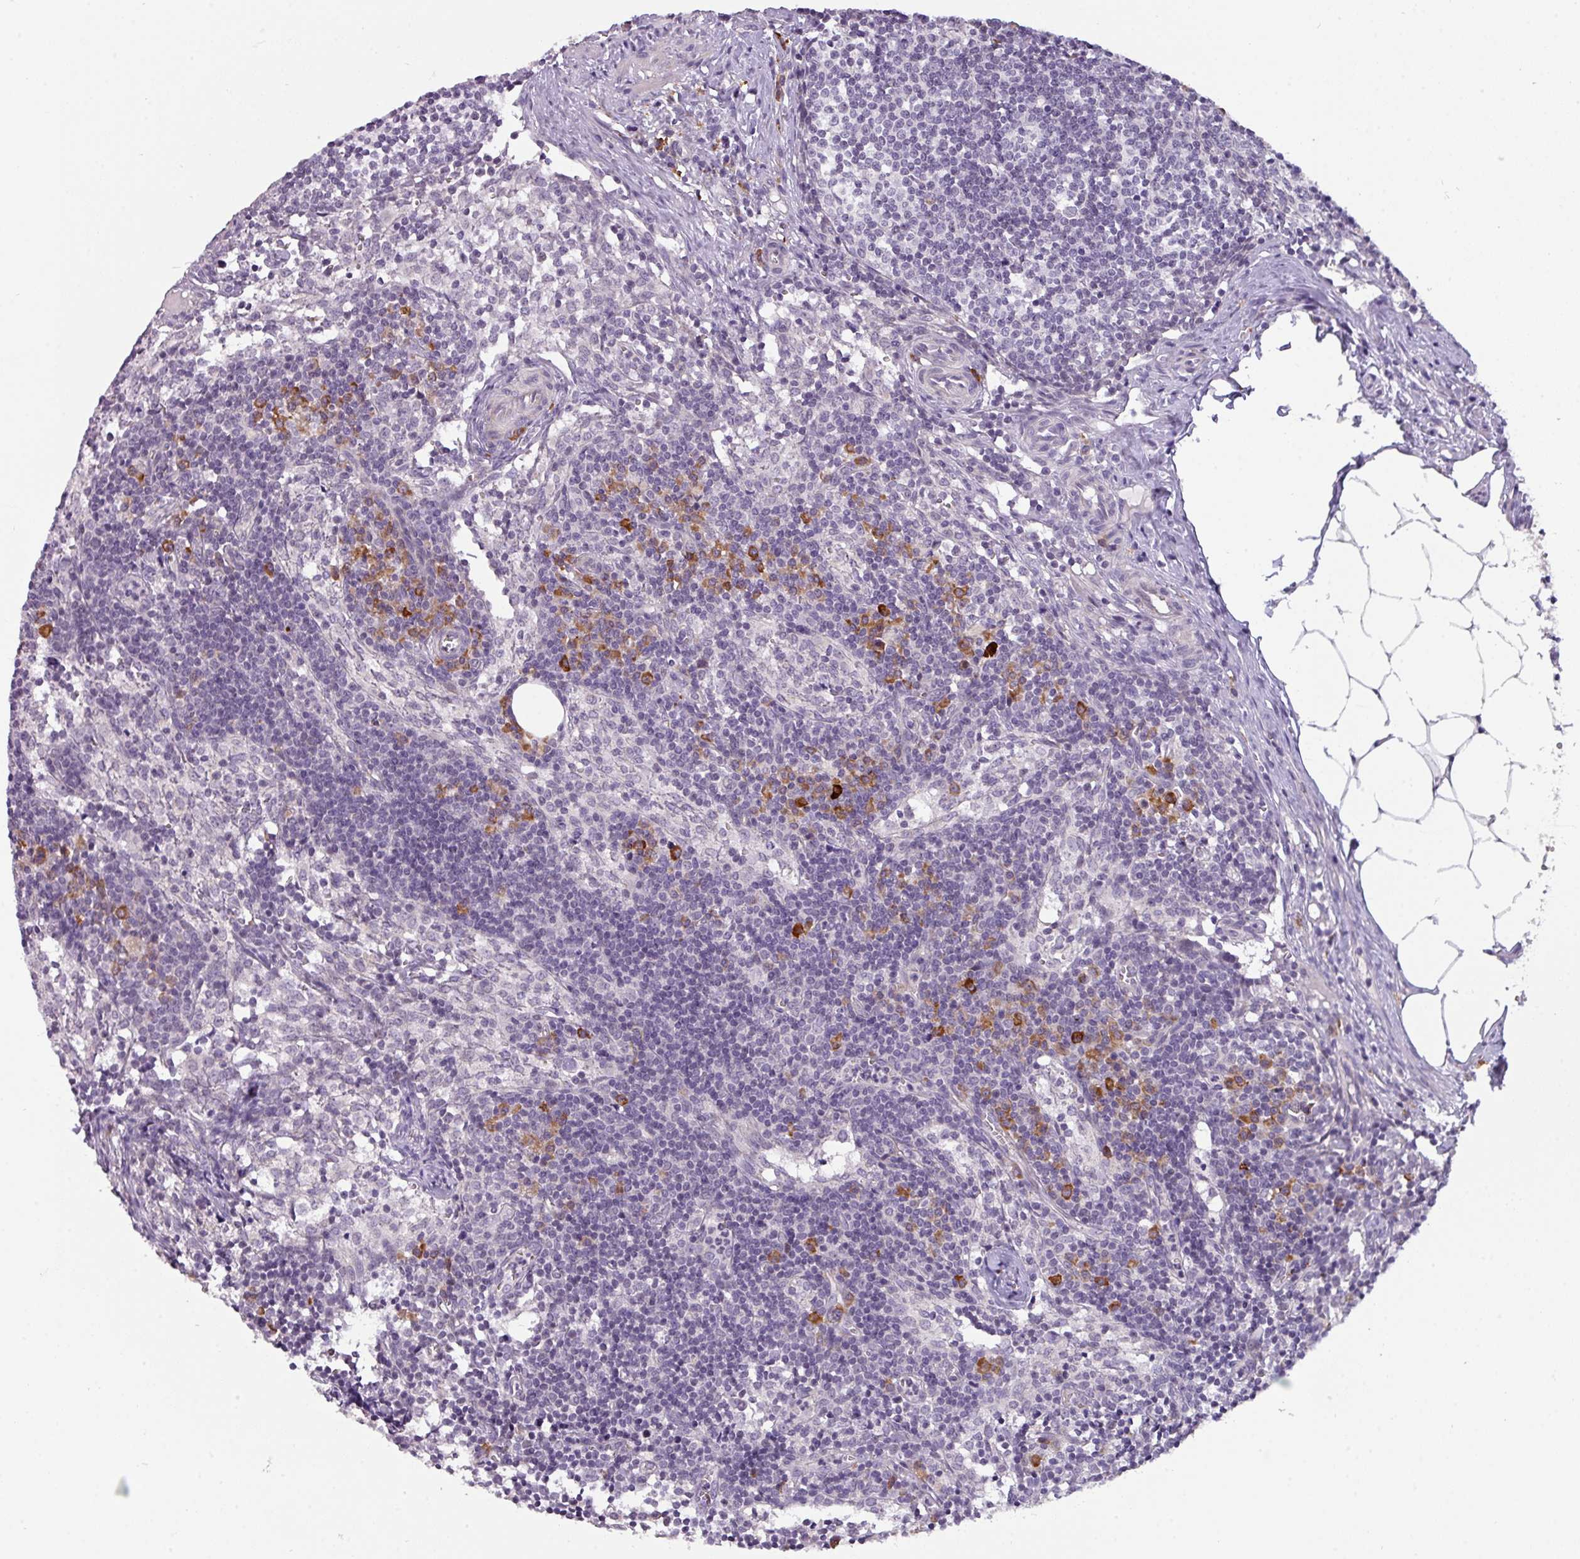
{"staining": {"intensity": "strong", "quantity": "<25%", "location": "cytoplasmic/membranous"}, "tissue": "lymph node", "cell_type": "Germinal center cells", "image_type": "normal", "snomed": [{"axis": "morphology", "description": "Normal tissue, NOS"}, {"axis": "topography", "description": "Lymph node"}], "caption": "Human lymph node stained with a brown dye displays strong cytoplasmic/membranous positive expression in approximately <25% of germinal center cells.", "gene": "C2orf68", "patient": {"sex": "female", "age": 30}}